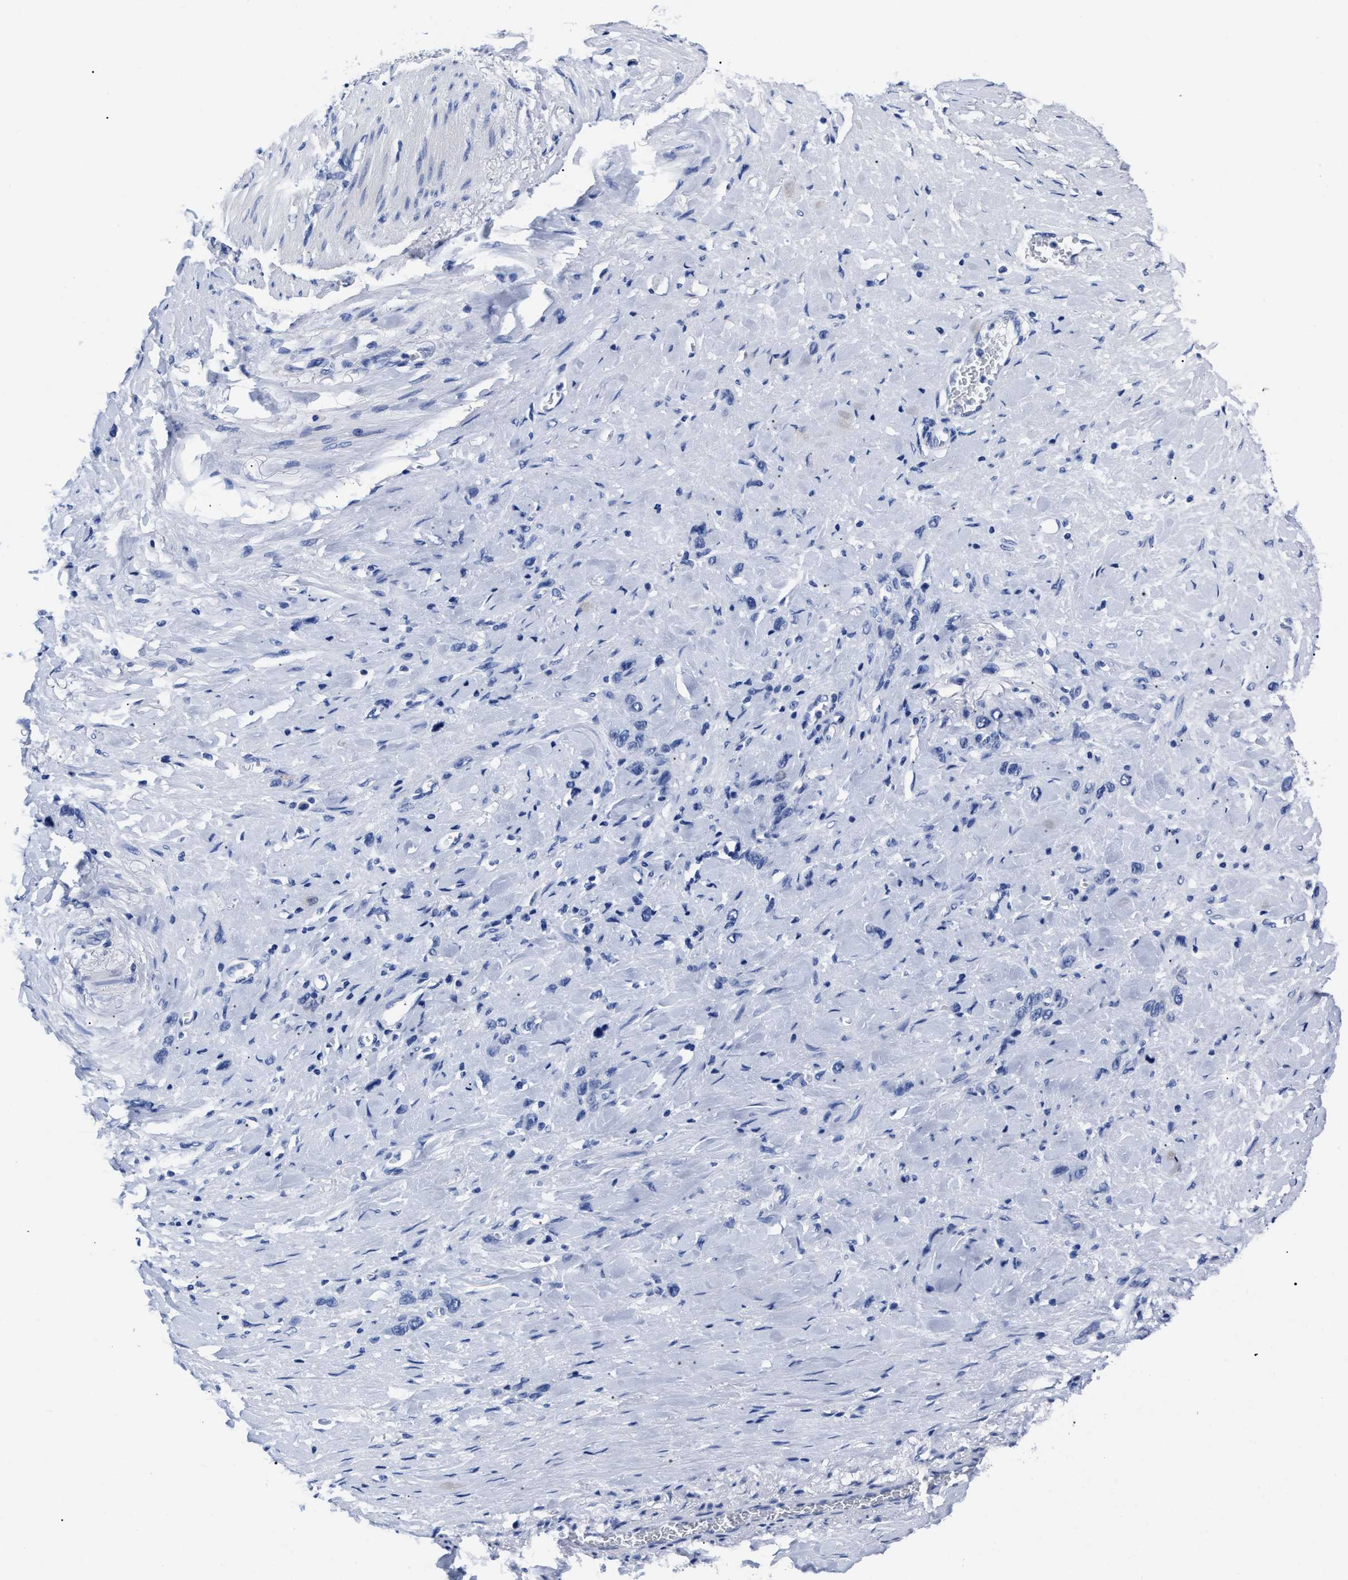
{"staining": {"intensity": "negative", "quantity": "none", "location": "none"}, "tissue": "stomach cancer", "cell_type": "Tumor cells", "image_type": "cancer", "snomed": [{"axis": "morphology", "description": "Normal tissue, NOS"}, {"axis": "morphology", "description": "Adenocarcinoma, NOS"}, {"axis": "morphology", "description": "Adenocarcinoma, High grade"}, {"axis": "topography", "description": "Stomach, upper"}, {"axis": "topography", "description": "Stomach"}], "caption": "Adenocarcinoma (stomach) was stained to show a protein in brown. There is no significant expression in tumor cells.", "gene": "ALPG", "patient": {"sex": "female", "age": 65}}